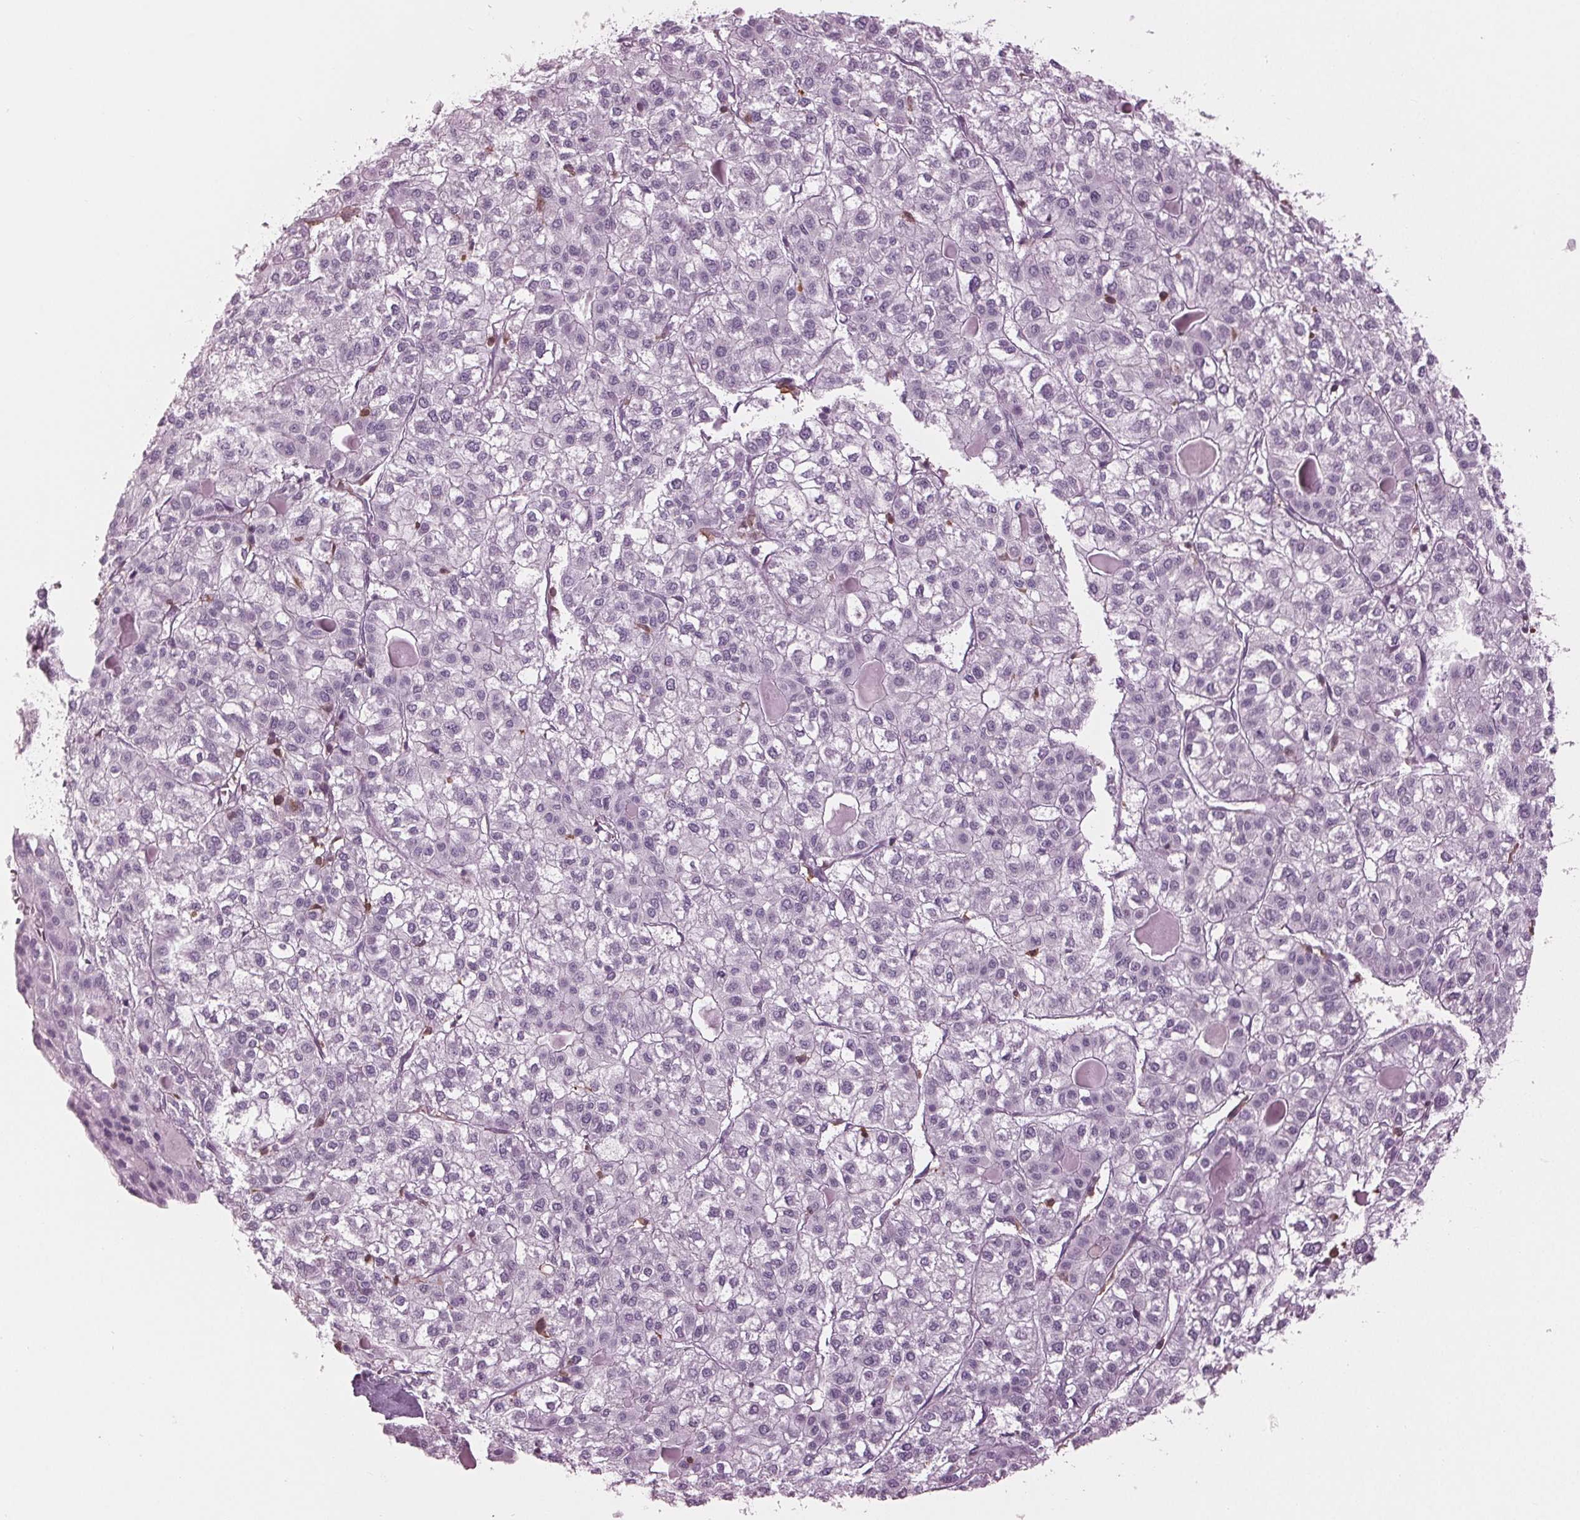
{"staining": {"intensity": "negative", "quantity": "none", "location": "none"}, "tissue": "liver cancer", "cell_type": "Tumor cells", "image_type": "cancer", "snomed": [{"axis": "morphology", "description": "Carcinoma, Hepatocellular, NOS"}, {"axis": "topography", "description": "Liver"}], "caption": "DAB immunohistochemical staining of liver cancer (hepatocellular carcinoma) reveals no significant staining in tumor cells.", "gene": "BTLA", "patient": {"sex": "female", "age": 43}}